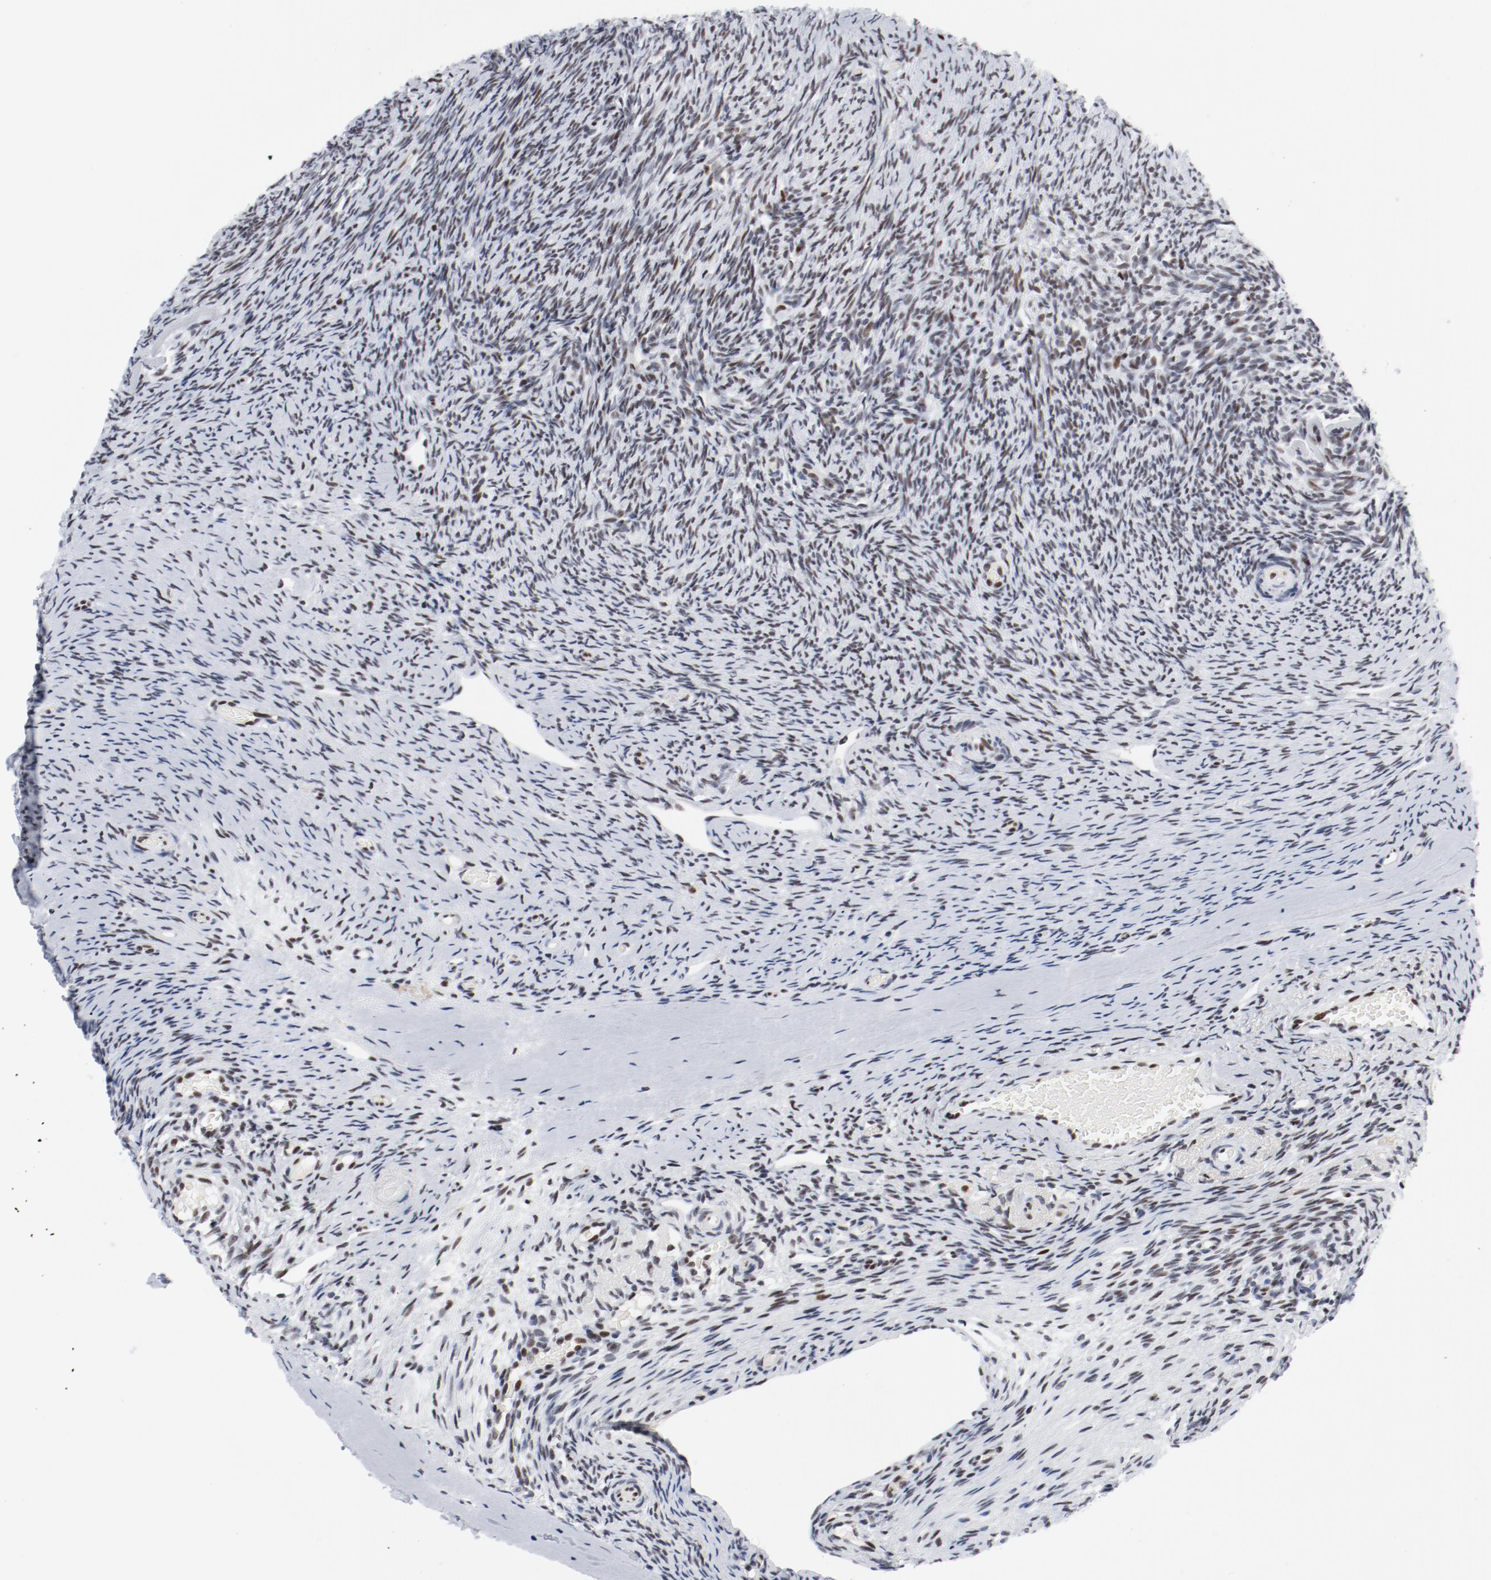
{"staining": {"intensity": "moderate", "quantity": "25%-75%", "location": "nuclear"}, "tissue": "ovary", "cell_type": "Ovarian stroma cells", "image_type": "normal", "snomed": [{"axis": "morphology", "description": "Normal tissue, NOS"}, {"axis": "topography", "description": "Ovary"}], "caption": "This histopathology image reveals immunohistochemistry (IHC) staining of benign human ovary, with medium moderate nuclear staining in approximately 25%-75% of ovarian stroma cells.", "gene": "POLD1", "patient": {"sex": "female", "age": 60}}